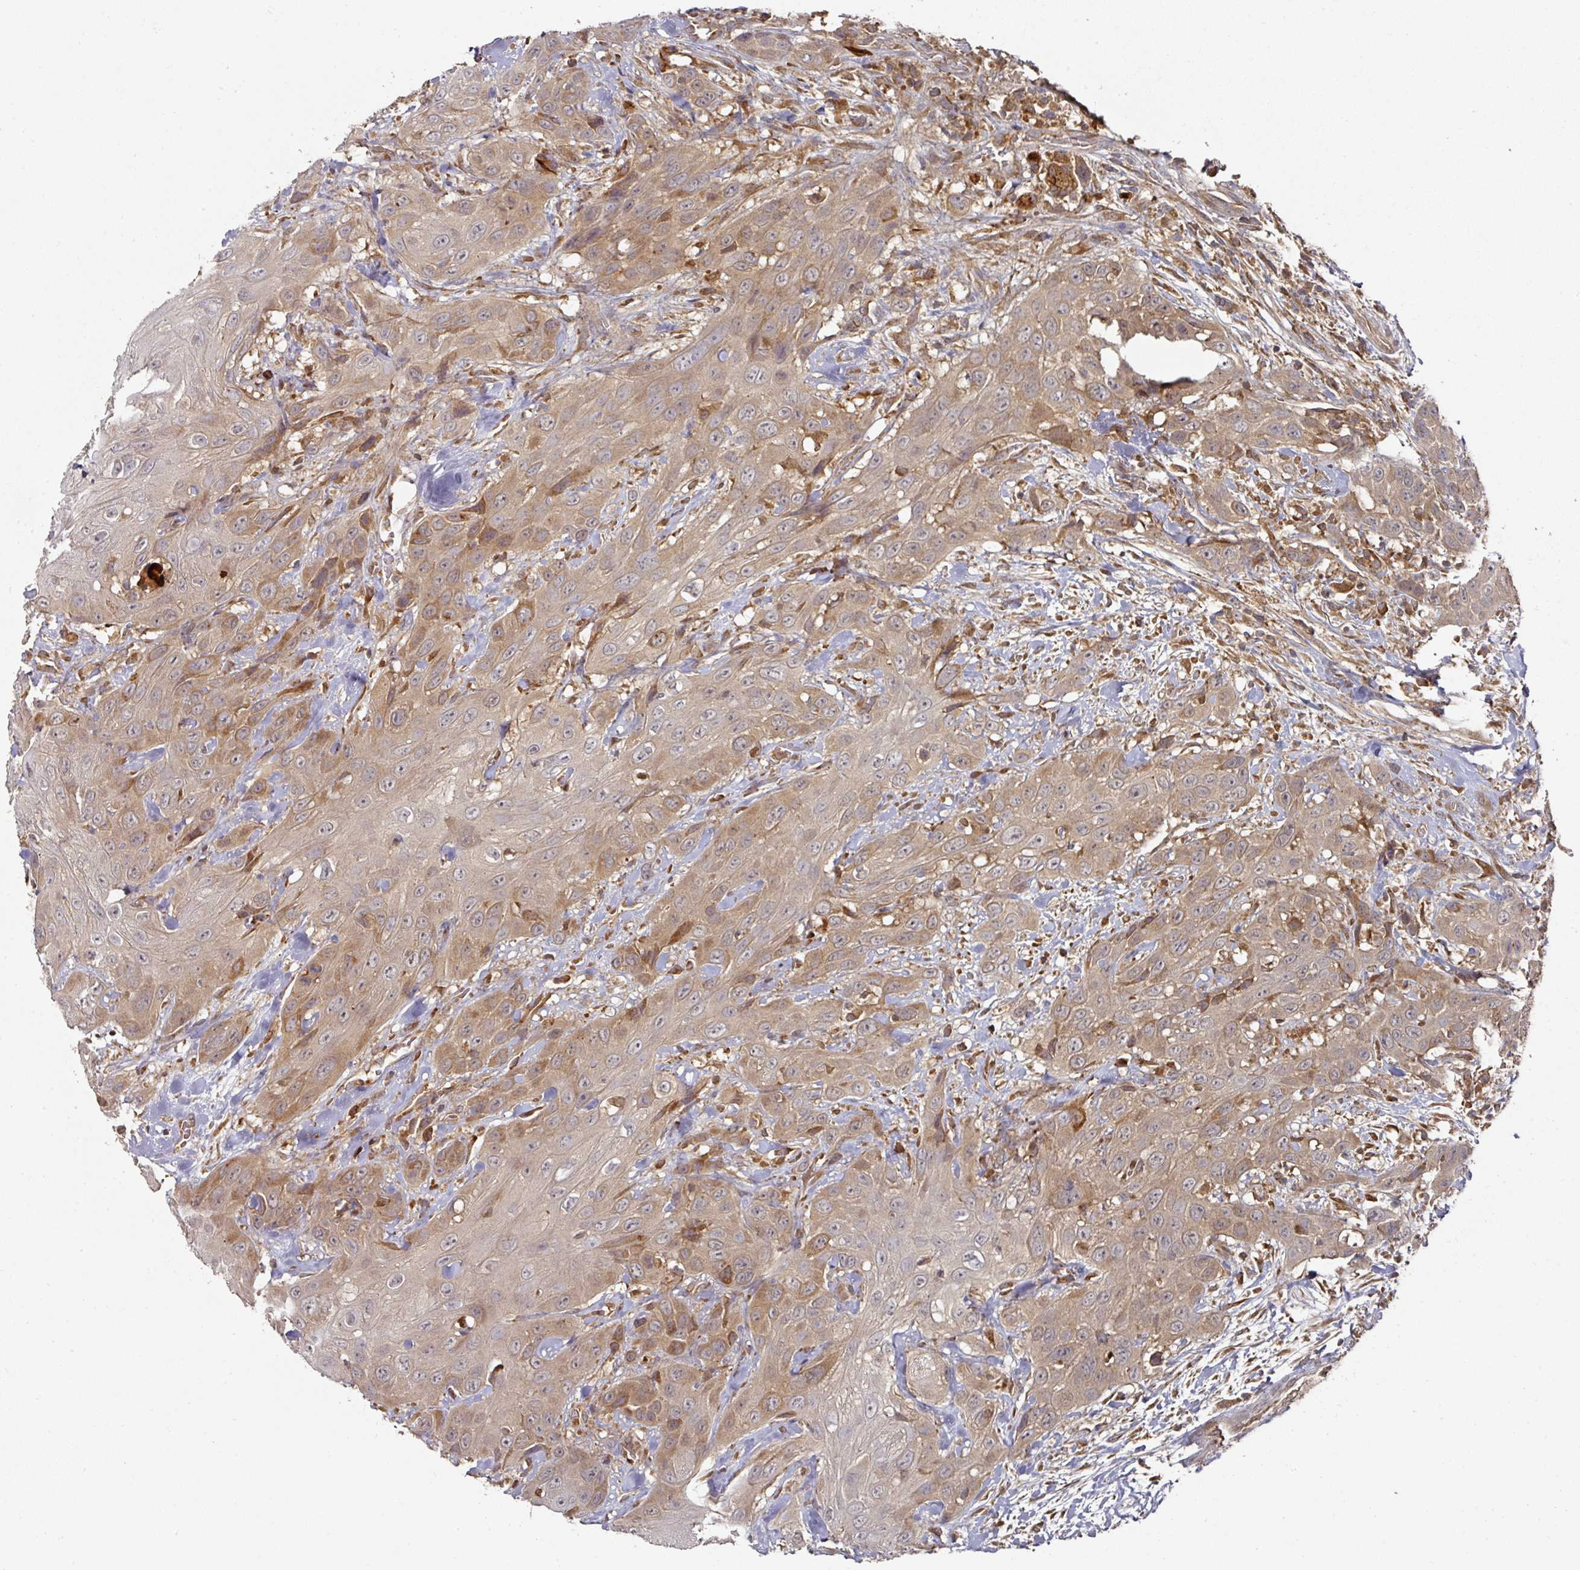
{"staining": {"intensity": "moderate", "quantity": ">75%", "location": "cytoplasmic/membranous,nuclear"}, "tissue": "head and neck cancer", "cell_type": "Tumor cells", "image_type": "cancer", "snomed": [{"axis": "morphology", "description": "Squamous cell carcinoma, NOS"}, {"axis": "topography", "description": "Head-Neck"}], "caption": "A micrograph of human head and neck squamous cell carcinoma stained for a protein exhibits moderate cytoplasmic/membranous and nuclear brown staining in tumor cells.", "gene": "CEP95", "patient": {"sex": "male", "age": 81}}